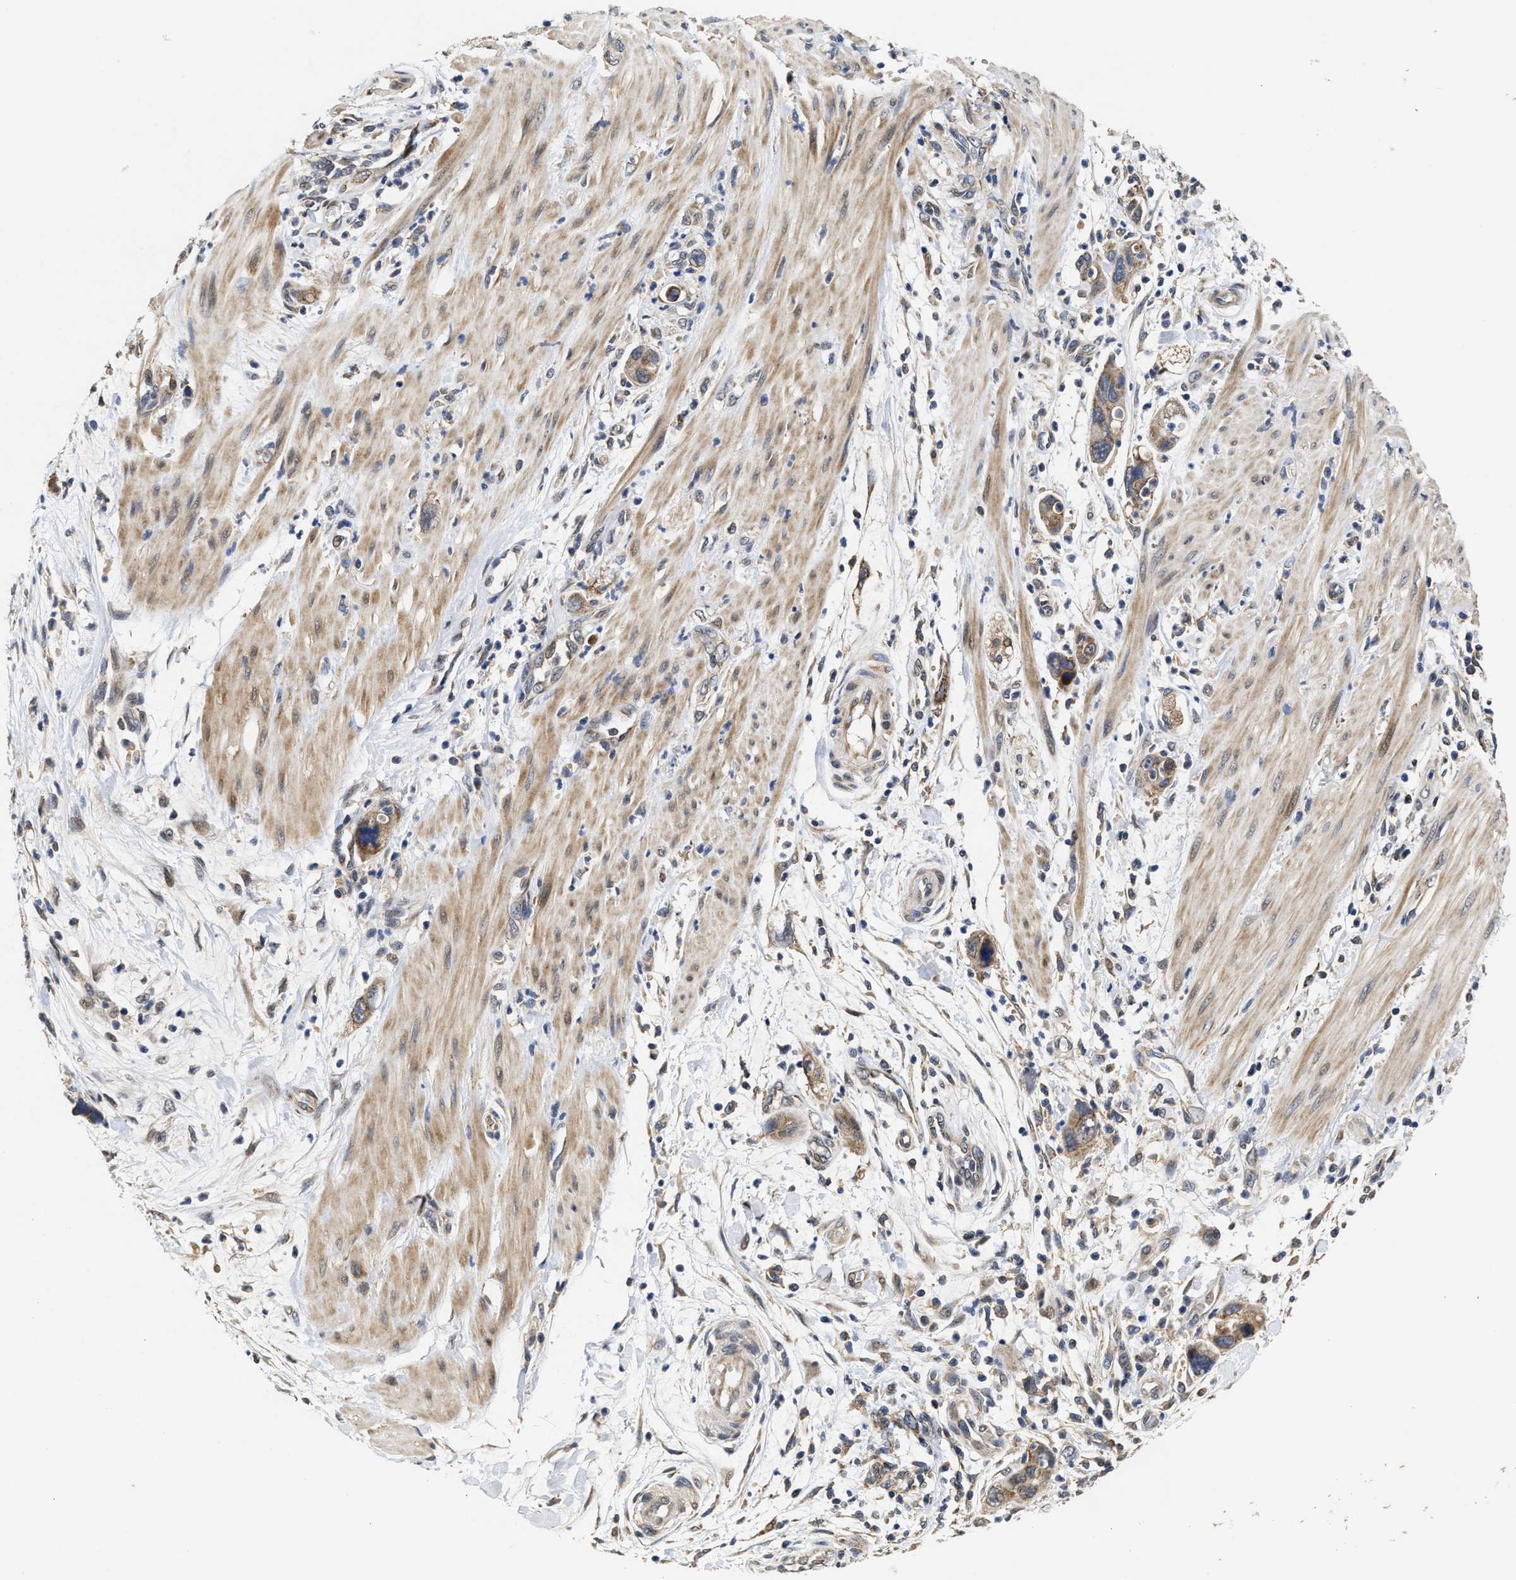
{"staining": {"intensity": "moderate", "quantity": ">75%", "location": "cytoplasmic/membranous"}, "tissue": "pancreatic cancer", "cell_type": "Tumor cells", "image_type": "cancer", "snomed": [{"axis": "morphology", "description": "Adenocarcinoma, NOS"}, {"axis": "topography", "description": "Pancreas"}], "caption": "Immunohistochemistry staining of pancreatic cancer (adenocarcinoma), which shows medium levels of moderate cytoplasmic/membranous expression in about >75% of tumor cells indicating moderate cytoplasmic/membranous protein positivity. The staining was performed using DAB (3,3'-diaminobenzidine) (brown) for protein detection and nuclei were counterstained in hematoxylin (blue).", "gene": "SCYL2", "patient": {"sex": "female", "age": 70}}